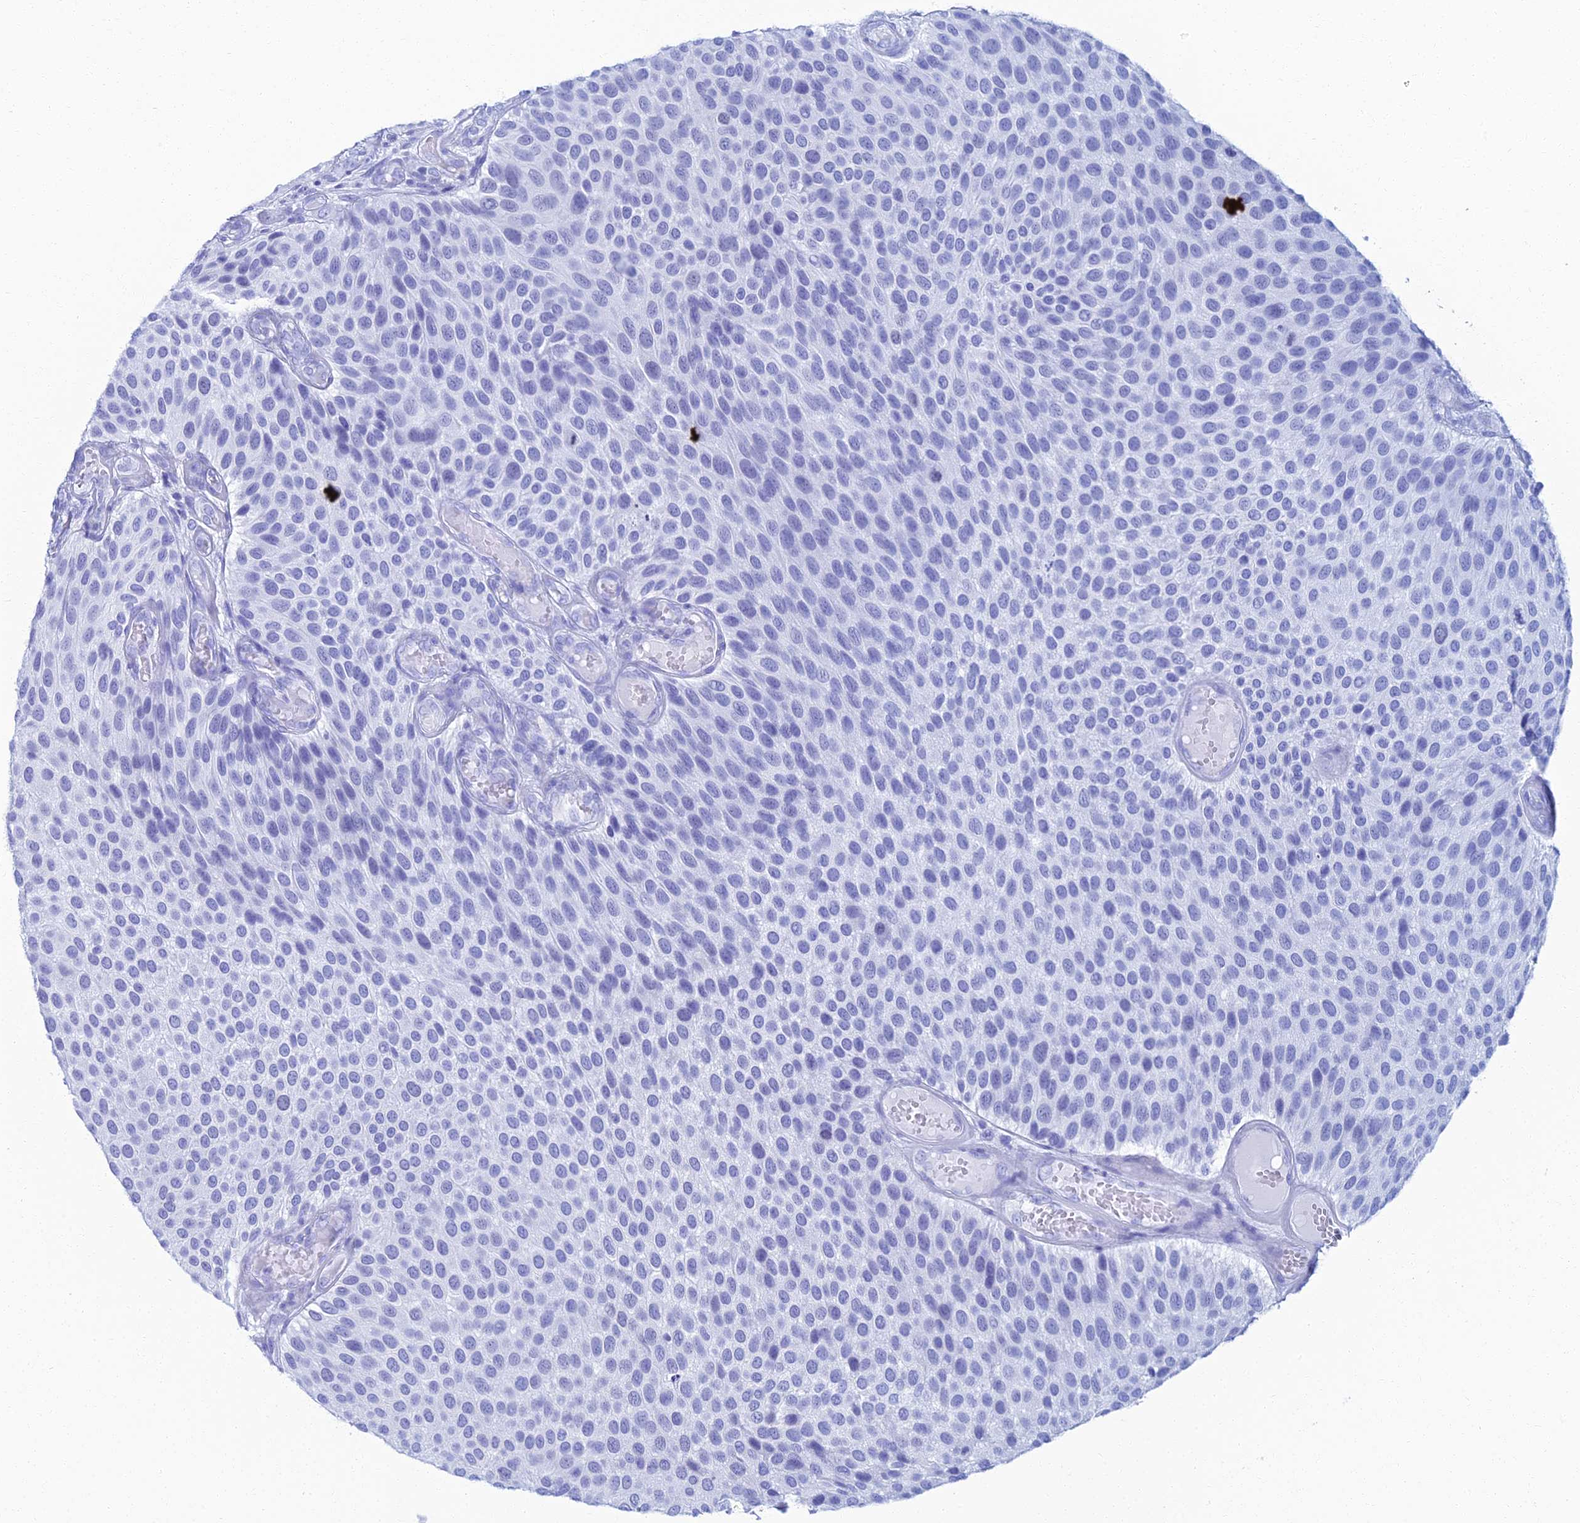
{"staining": {"intensity": "negative", "quantity": "none", "location": "none"}, "tissue": "urothelial cancer", "cell_type": "Tumor cells", "image_type": "cancer", "snomed": [{"axis": "morphology", "description": "Urothelial carcinoma, Low grade"}, {"axis": "topography", "description": "Urinary bladder"}], "caption": "Protein analysis of low-grade urothelial carcinoma shows no significant positivity in tumor cells.", "gene": "TAF9B", "patient": {"sex": "male", "age": 89}}